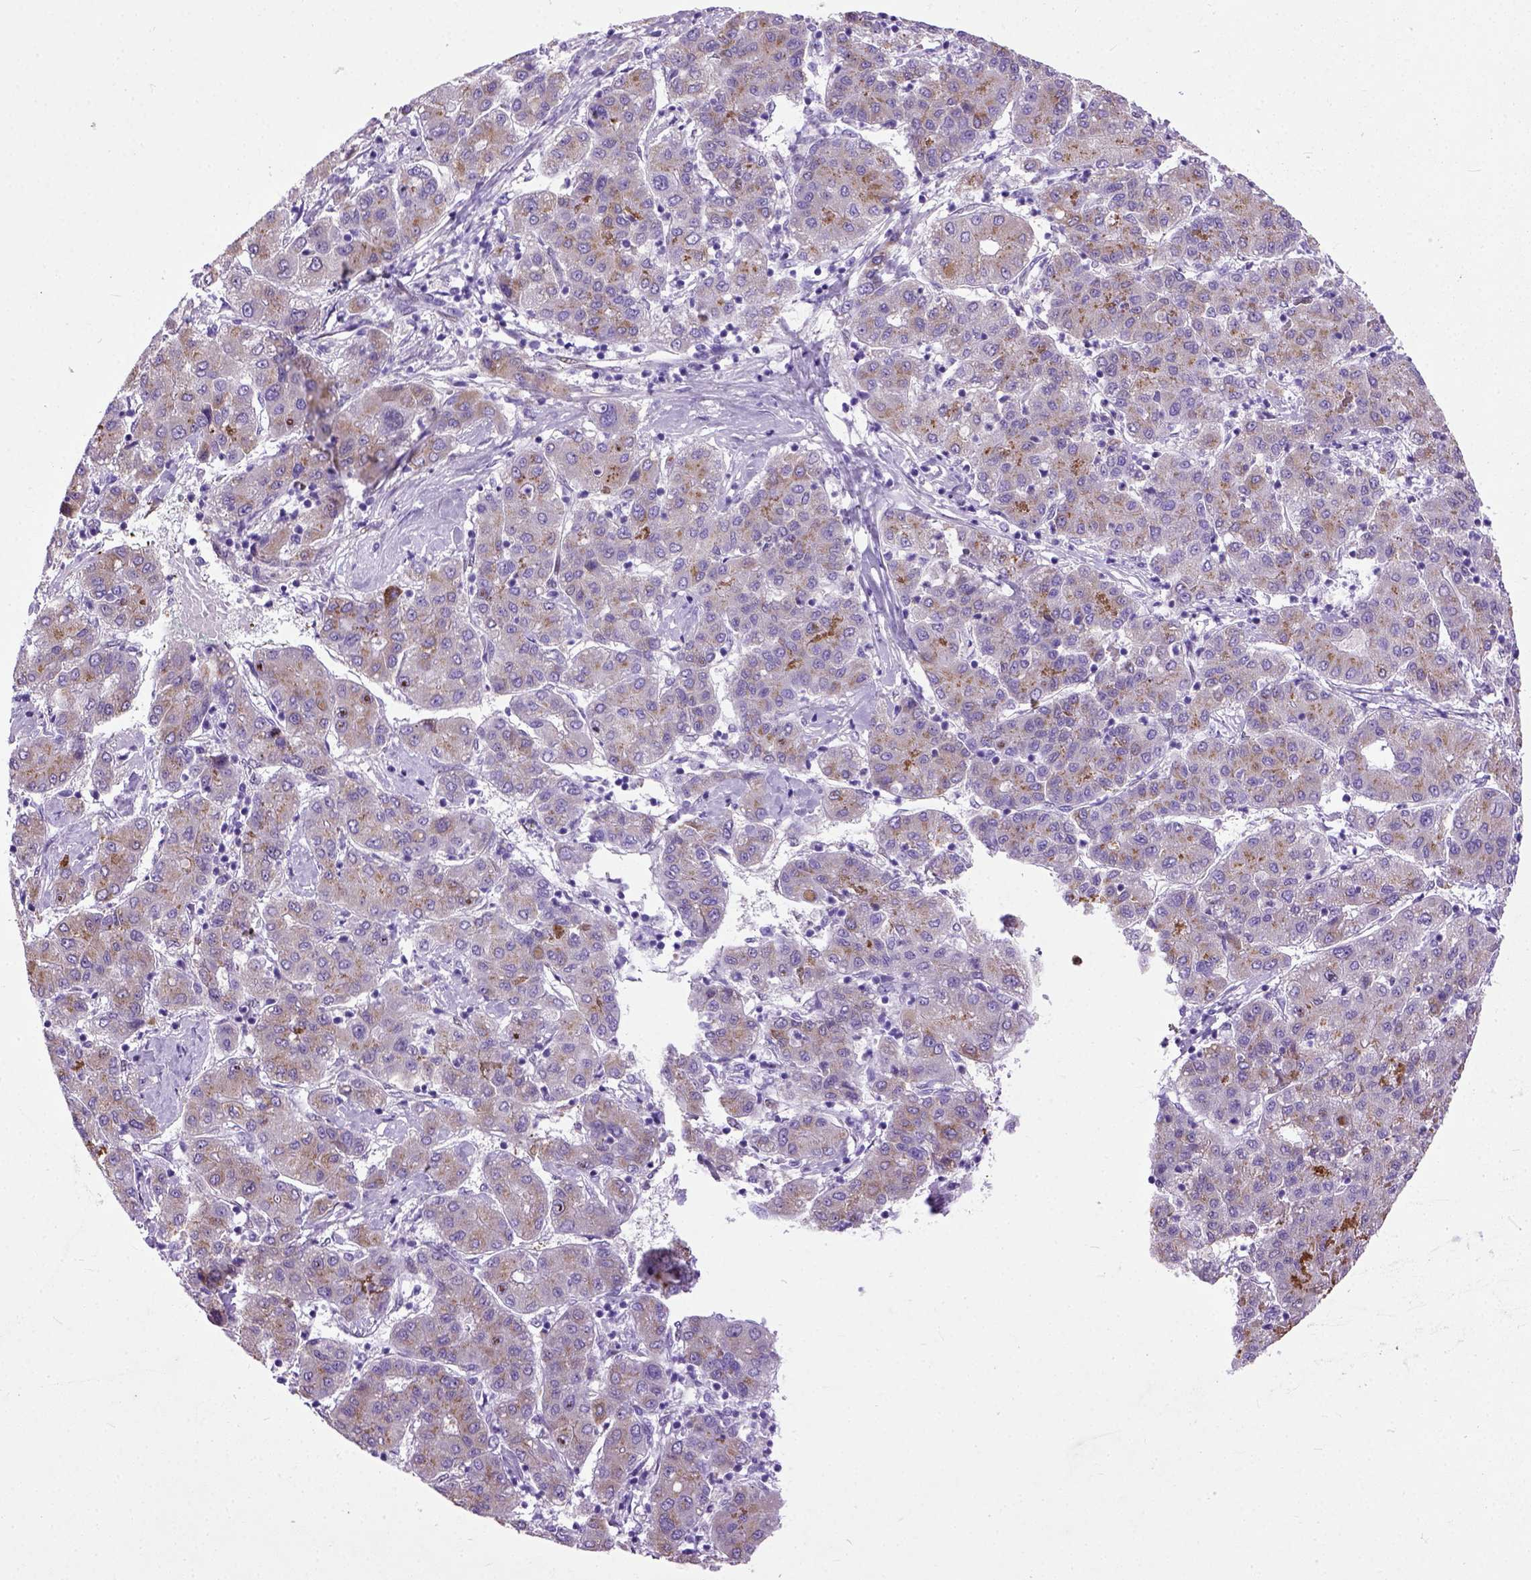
{"staining": {"intensity": "weak", "quantity": ">75%", "location": "cytoplasmic/membranous"}, "tissue": "liver cancer", "cell_type": "Tumor cells", "image_type": "cancer", "snomed": [{"axis": "morphology", "description": "Carcinoma, Hepatocellular, NOS"}, {"axis": "topography", "description": "Liver"}], "caption": "Immunohistochemical staining of human liver cancer (hepatocellular carcinoma) shows low levels of weak cytoplasmic/membranous positivity in about >75% of tumor cells.", "gene": "ADAMTS8", "patient": {"sex": "male", "age": 65}}